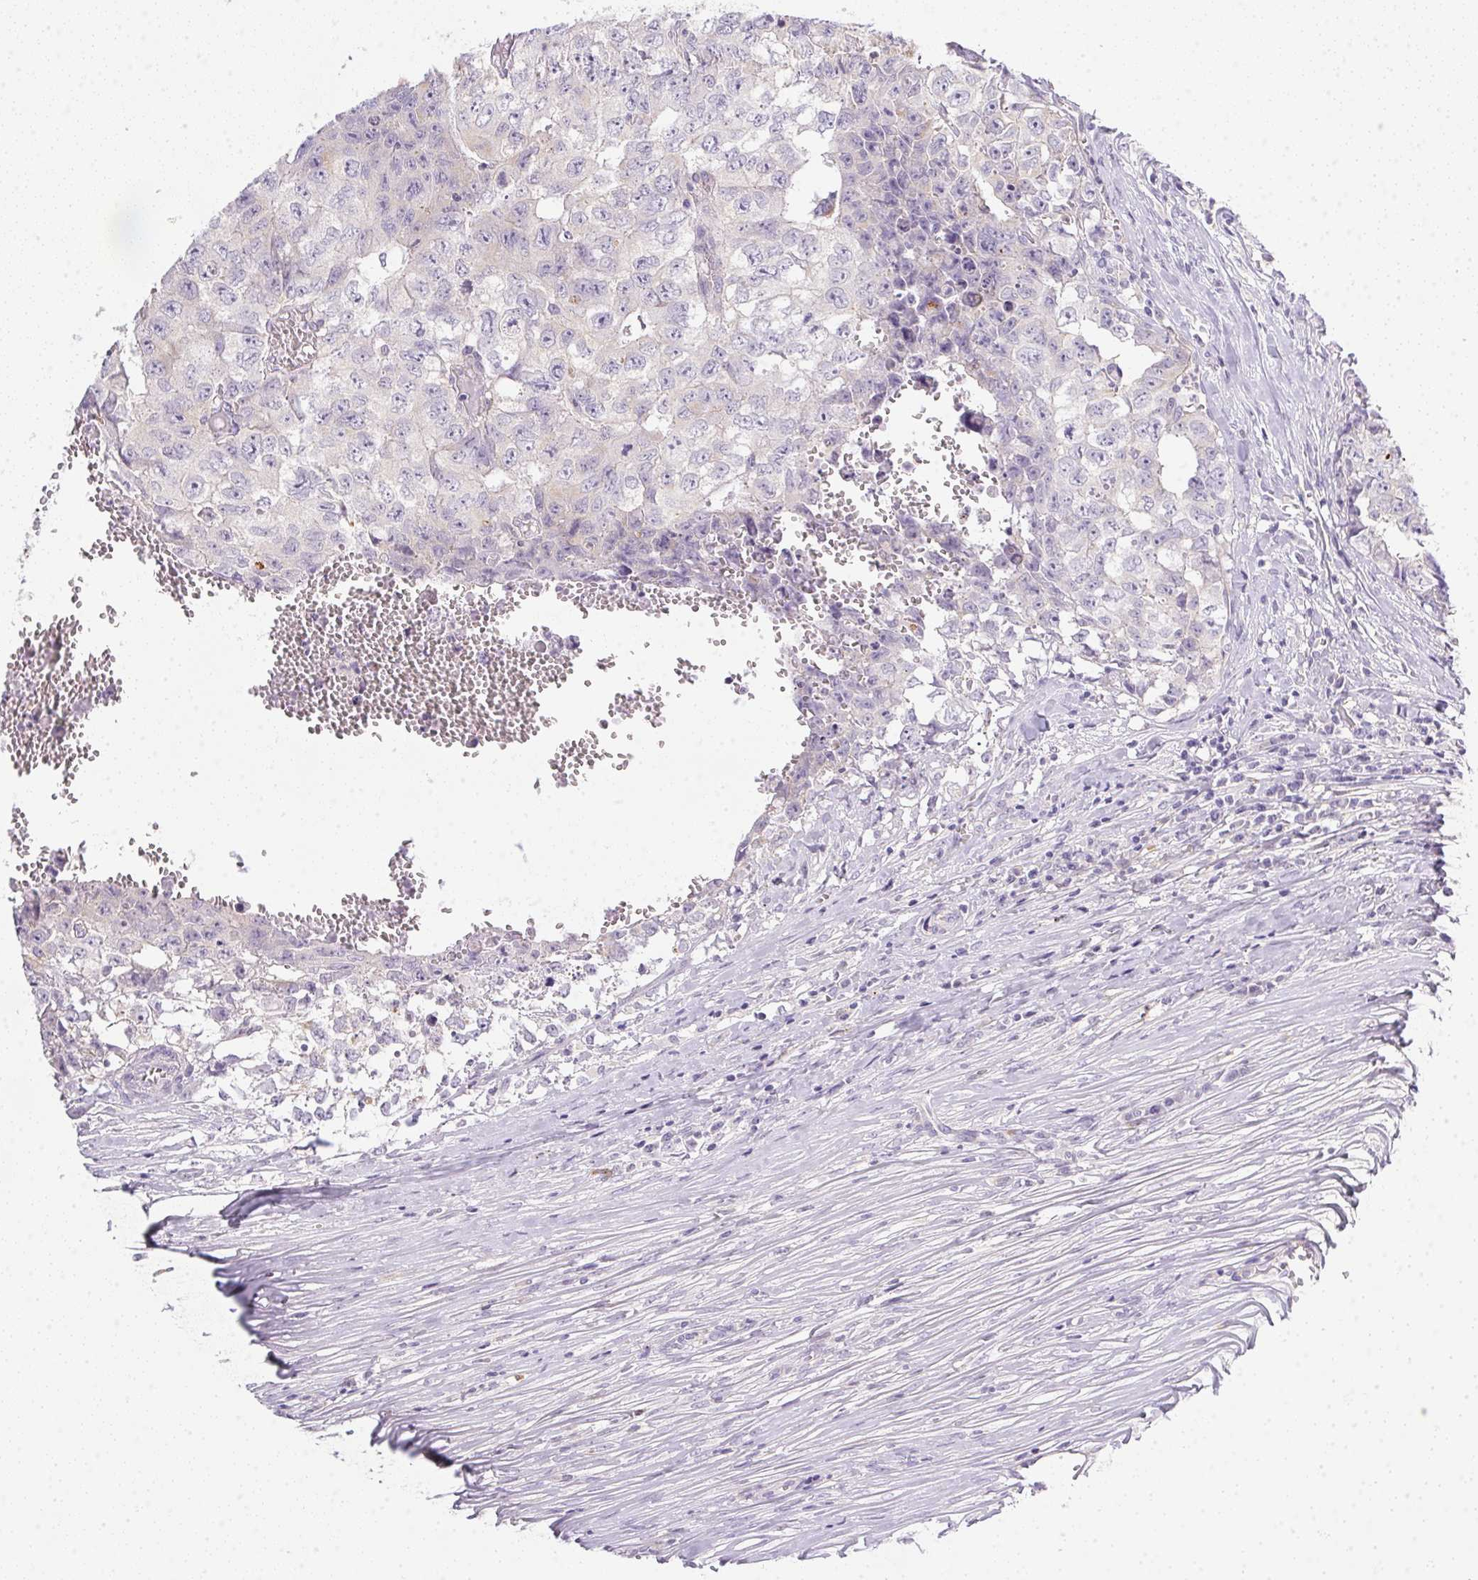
{"staining": {"intensity": "negative", "quantity": "none", "location": "none"}, "tissue": "testis cancer", "cell_type": "Tumor cells", "image_type": "cancer", "snomed": [{"axis": "morphology", "description": "Carcinoma, Embryonal, NOS"}, {"axis": "morphology", "description": "Teratoma, malignant, NOS"}, {"axis": "topography", "description": "Testis"}], "caption": "Tumor cells show no significant staining in testis cancer (embryonal carcinoma).", "gene": "SLC17A7", "patient": {"sex": "male", "age": 24}}